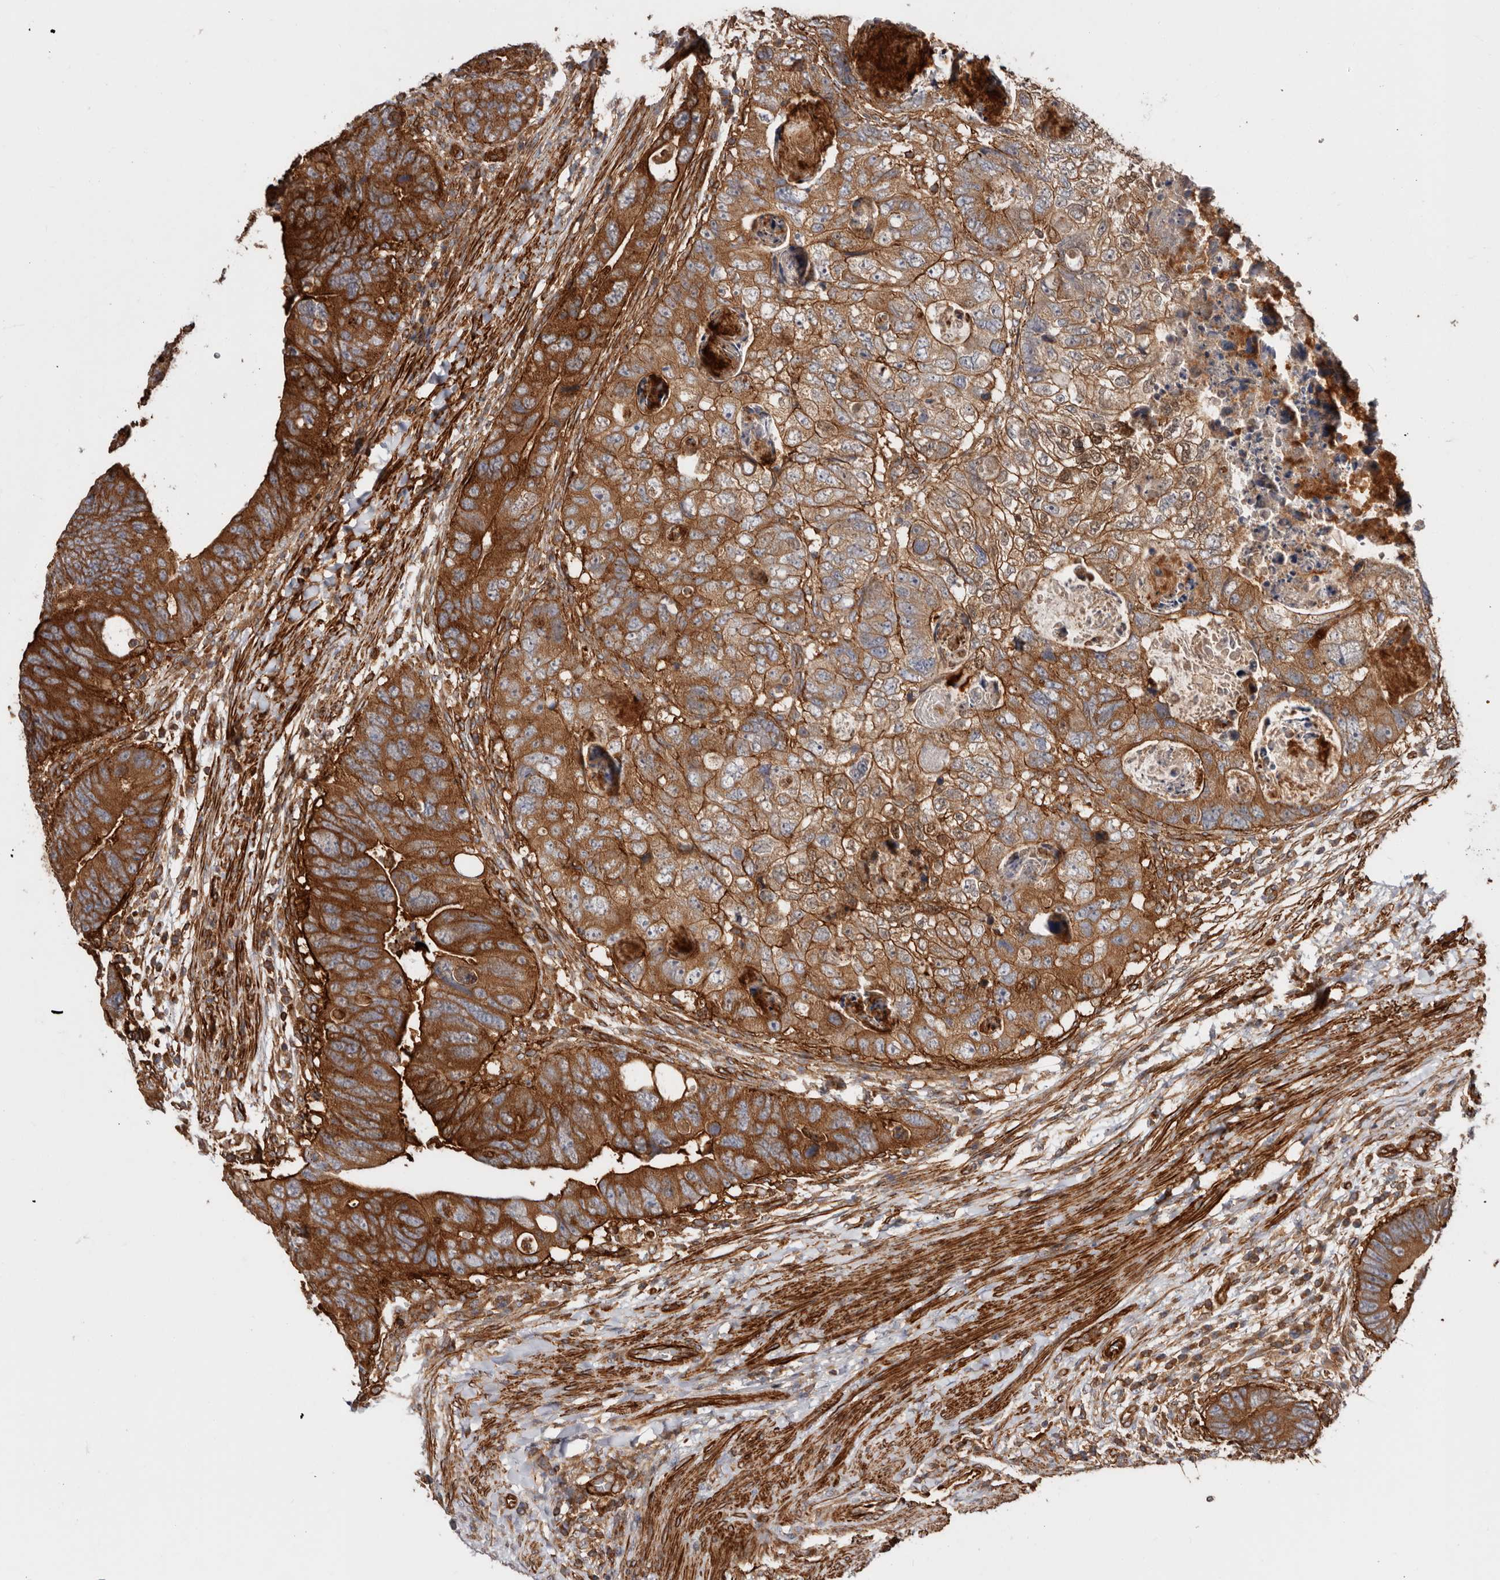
{"staining": {"intensity": "strong", "quantity": ">75%", "location": "cytoplasmic/membranous"}, "tissue": "colorectal cancer", "cell_type": "Tumor cells", "image_type": "cancer", "snomed": [{"axis": "morphology", "description": "Adenocarcinoma, NOS"}, {"axis": "topography", "description": "Rectum"}], "caption": "IHC of colorectal adenocarcinoma exhibits high levels of strong cytoplasmic/membranous staining in approximately >75% of tumor cells.", "gene": "TMC7", "patient": {"sex": "male", "age": 59}}